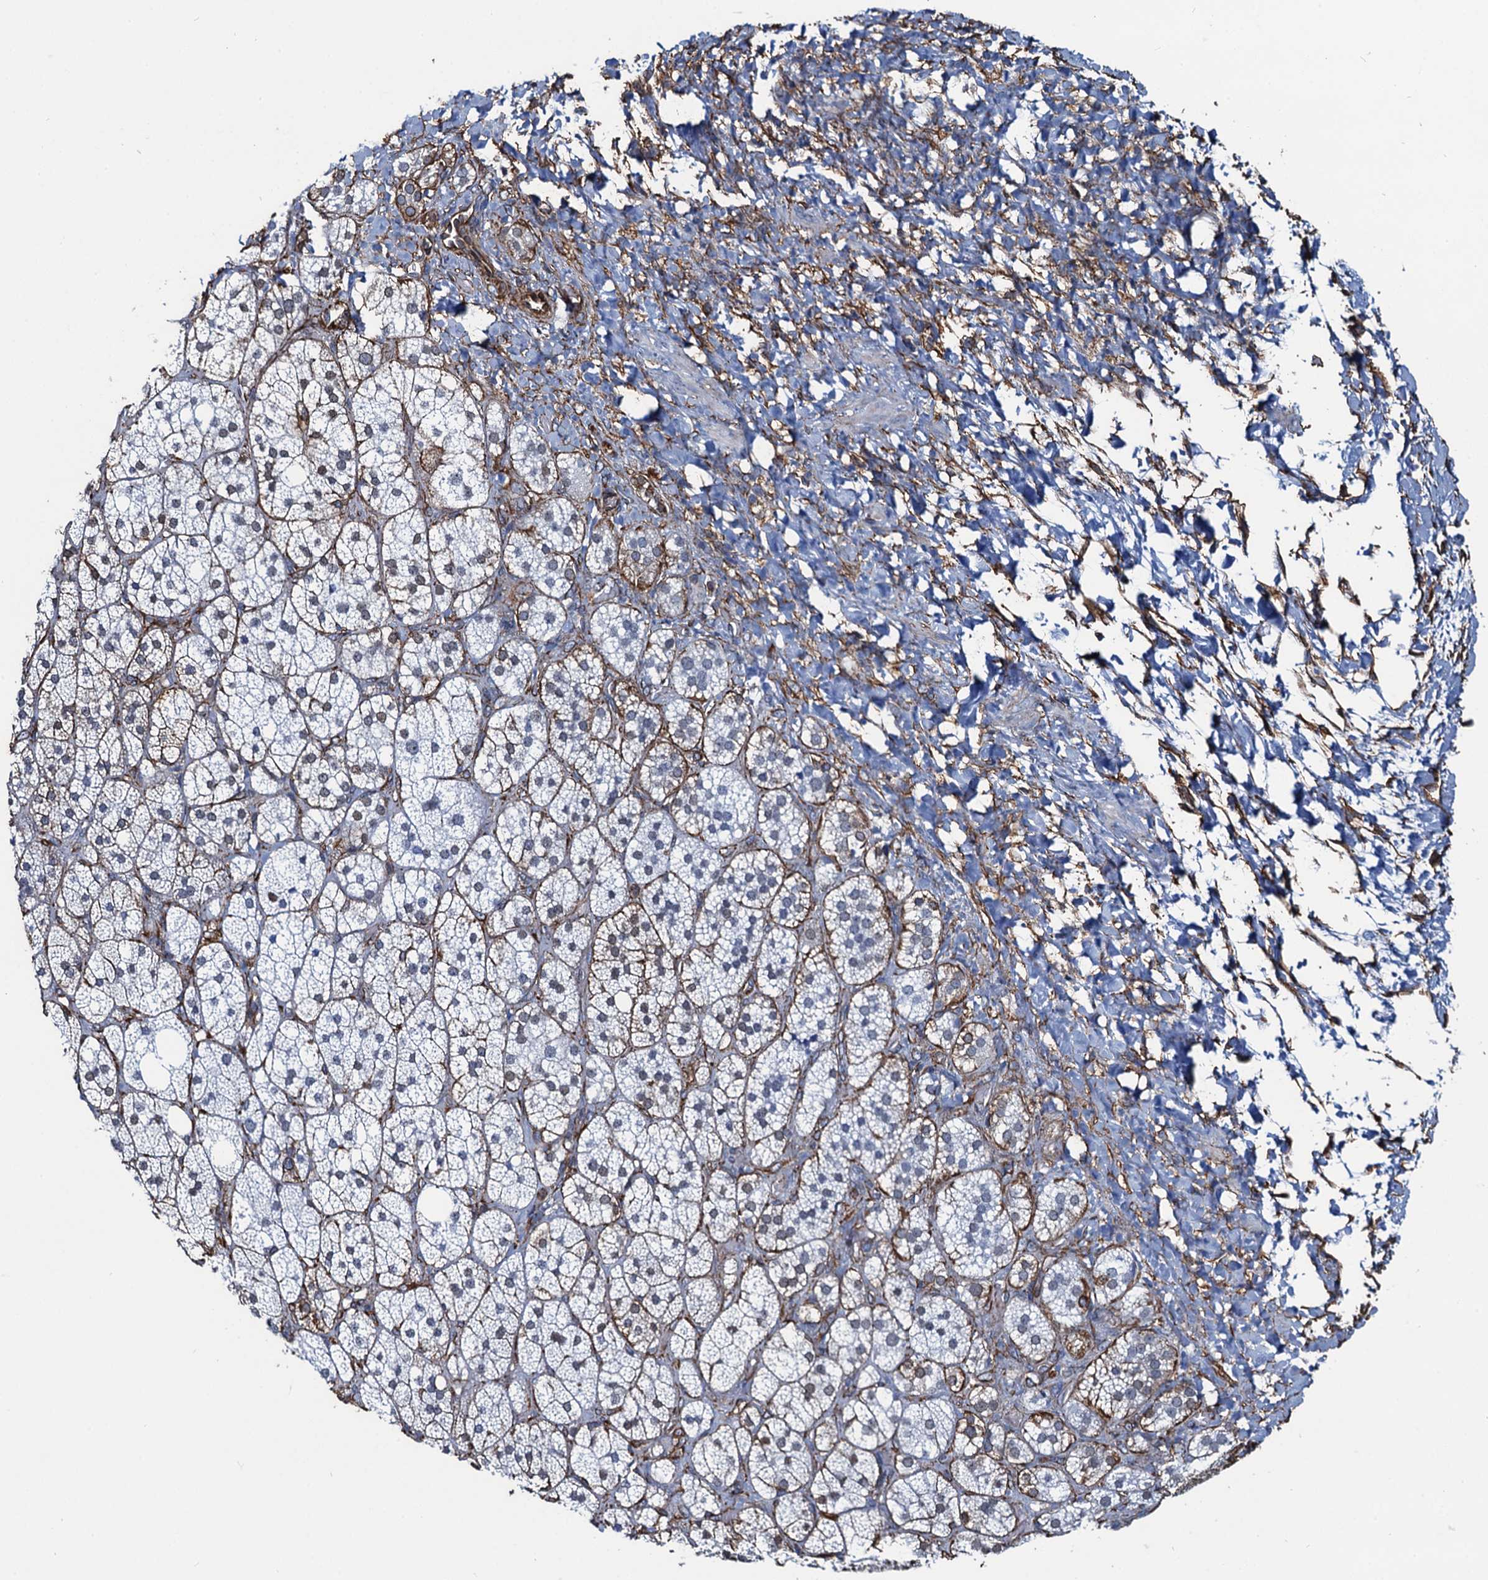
{"staining": {"intensity": "moderate", "quantity": "<25%", "location": "cytoplasmic/membranous"}, "tissue": "adrenal gland", "cell_type": "Glandular cells", "image_type": "normal", "snomed": [{"axis": "morphology", "description": "Normal tissue, NOS"}, {"axis": "topography", "description": "Adrenal gland"}], "caption": "The histopathology image exhibits a brown stain indicating the presence of a protein in the cytoplasmic/membranous of glandular cells in adrenal gland.", "gene": "PGM2", "patient": {"sex": "male", "age": 61}}